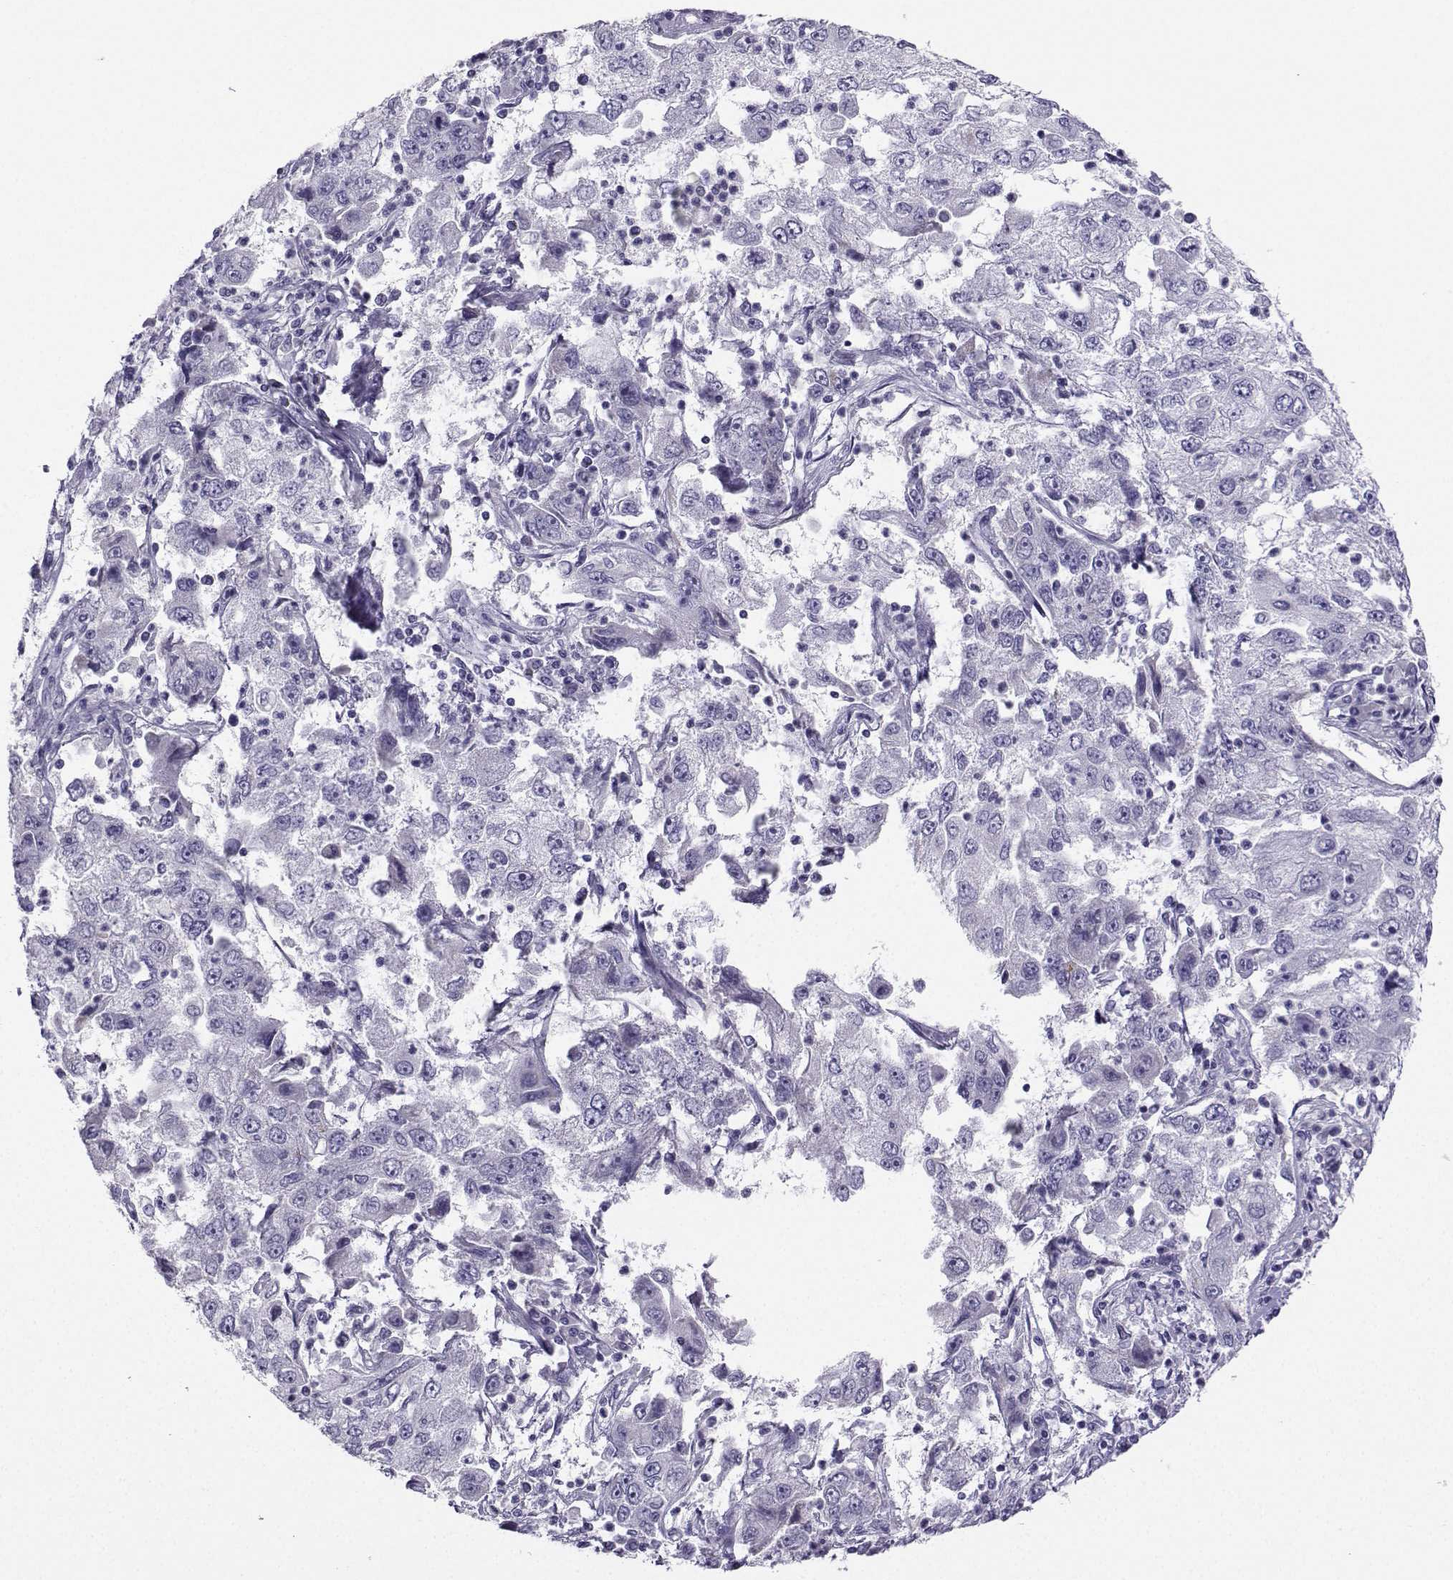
{"staining": {"intensity": "negative", "quantity": "none", "location": "none"}, "tissue": "cervical cancer", "cell_type": "Tumor cells", "image_type": "cancer", "snomed": [{"axis": "morphology", "description": "Squamous cell carcinoma, NOS"}, {"axis": "topography", "description": "Cervix"}], "caption": "Tumor cells show no significant protein positivity in cervical squamous cell carcinoma.", "gene": "FBXO24", "patient": {"sex": "female", "age": 36}}